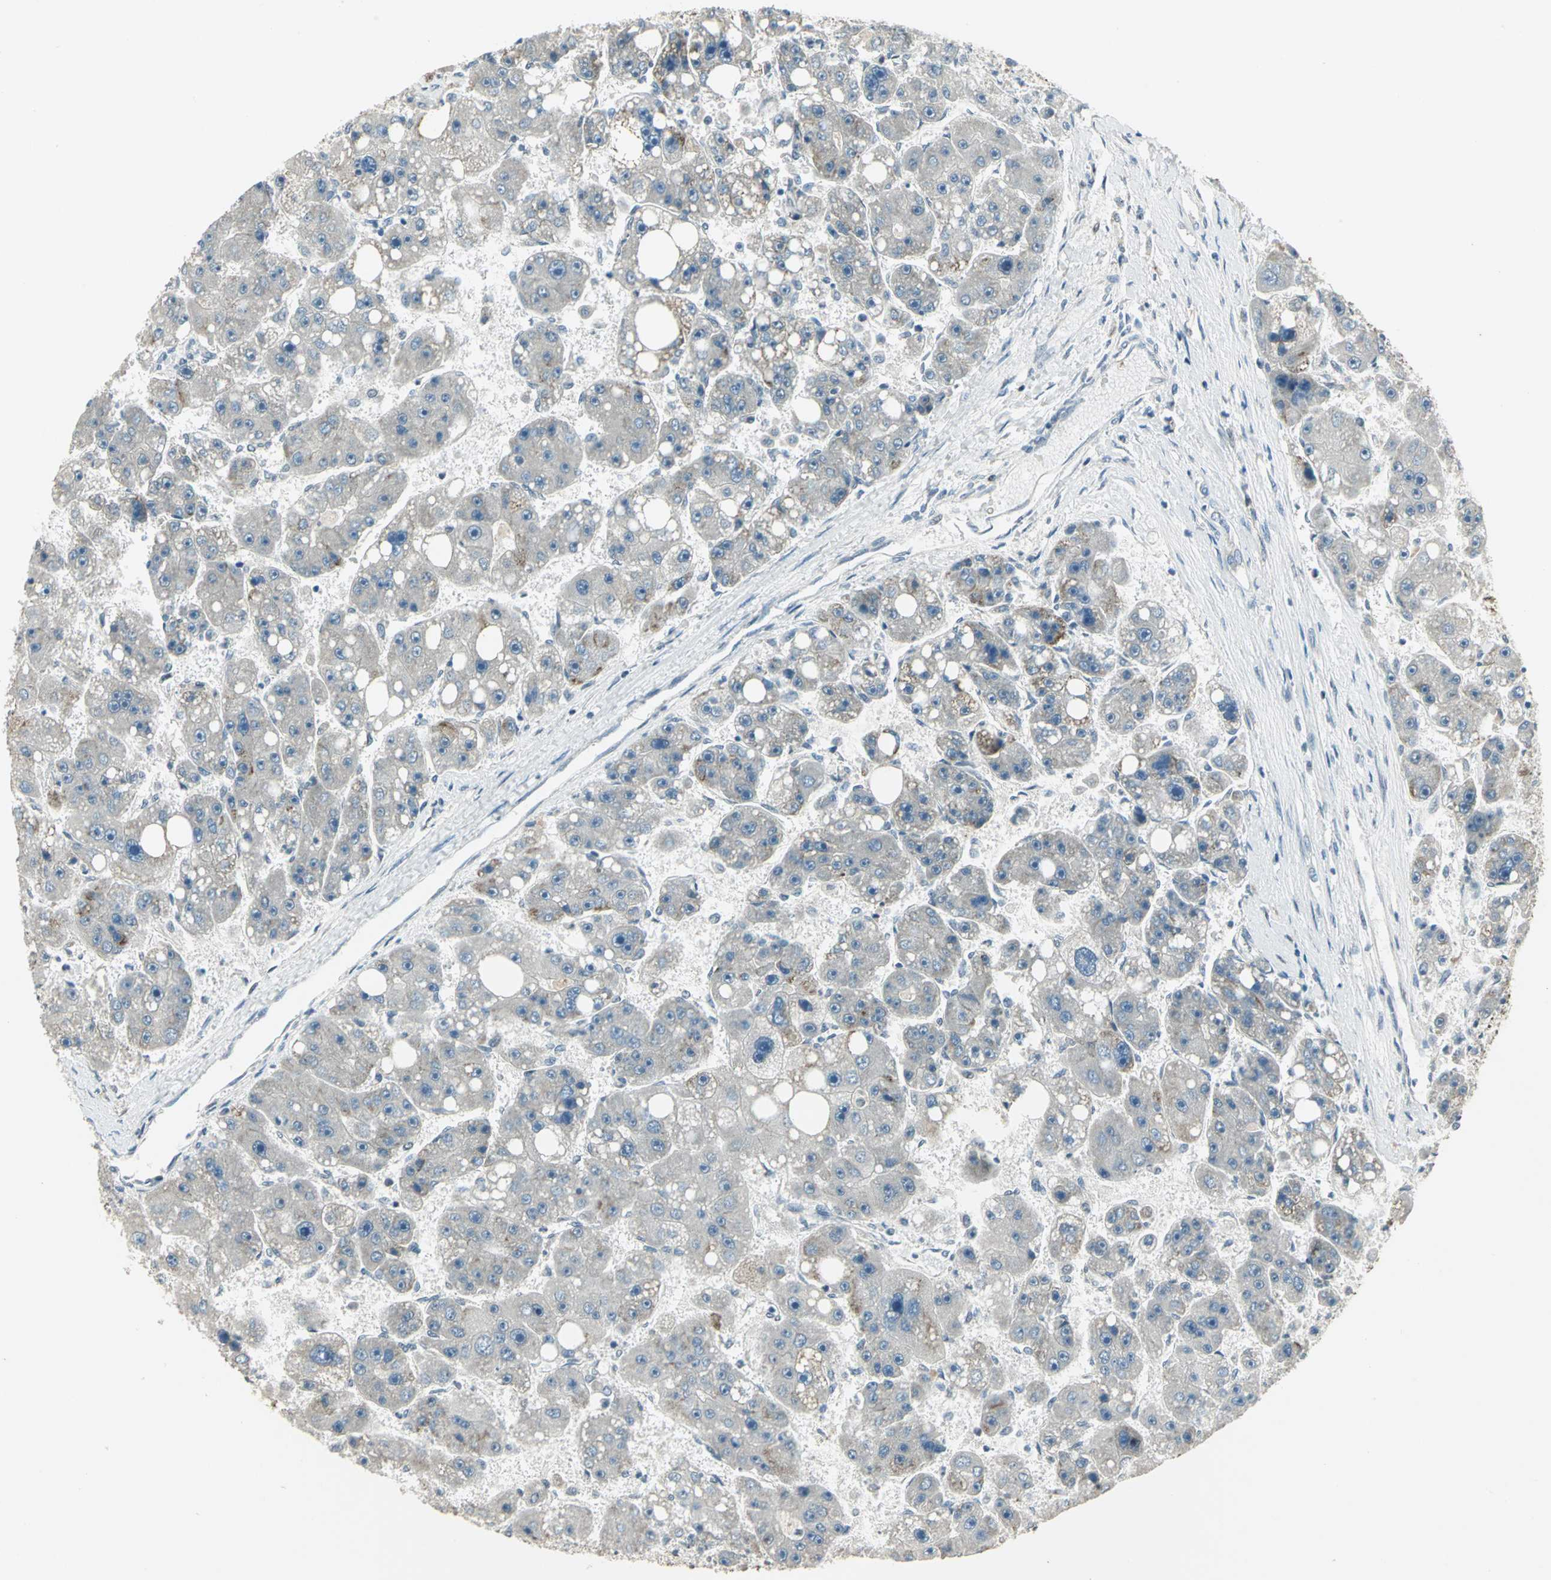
{"staining": {"intensity": "weak", "quantity": "<25%", "location": "cytoplasmic/membranous"}, "tissue": "liver cancer", "cell_type": "Tumor cells", "image_type": "cancer", "snomed": [{"axis": "morphology", "description": "Carcinoma, Hepatocellular, NOS"}, {"axis": "topography", "description": "Liver"}], "caption": "Immunohistochemistry photomicrograph of neoplastic tissue: human liver hepatocellular carcinoma stained with DAB (3,3'-diaminobenzidine) shows no significant protein expression in tumor cells.", "gene": "RAD17", "patient": {"sex": "female", "age": 61}}